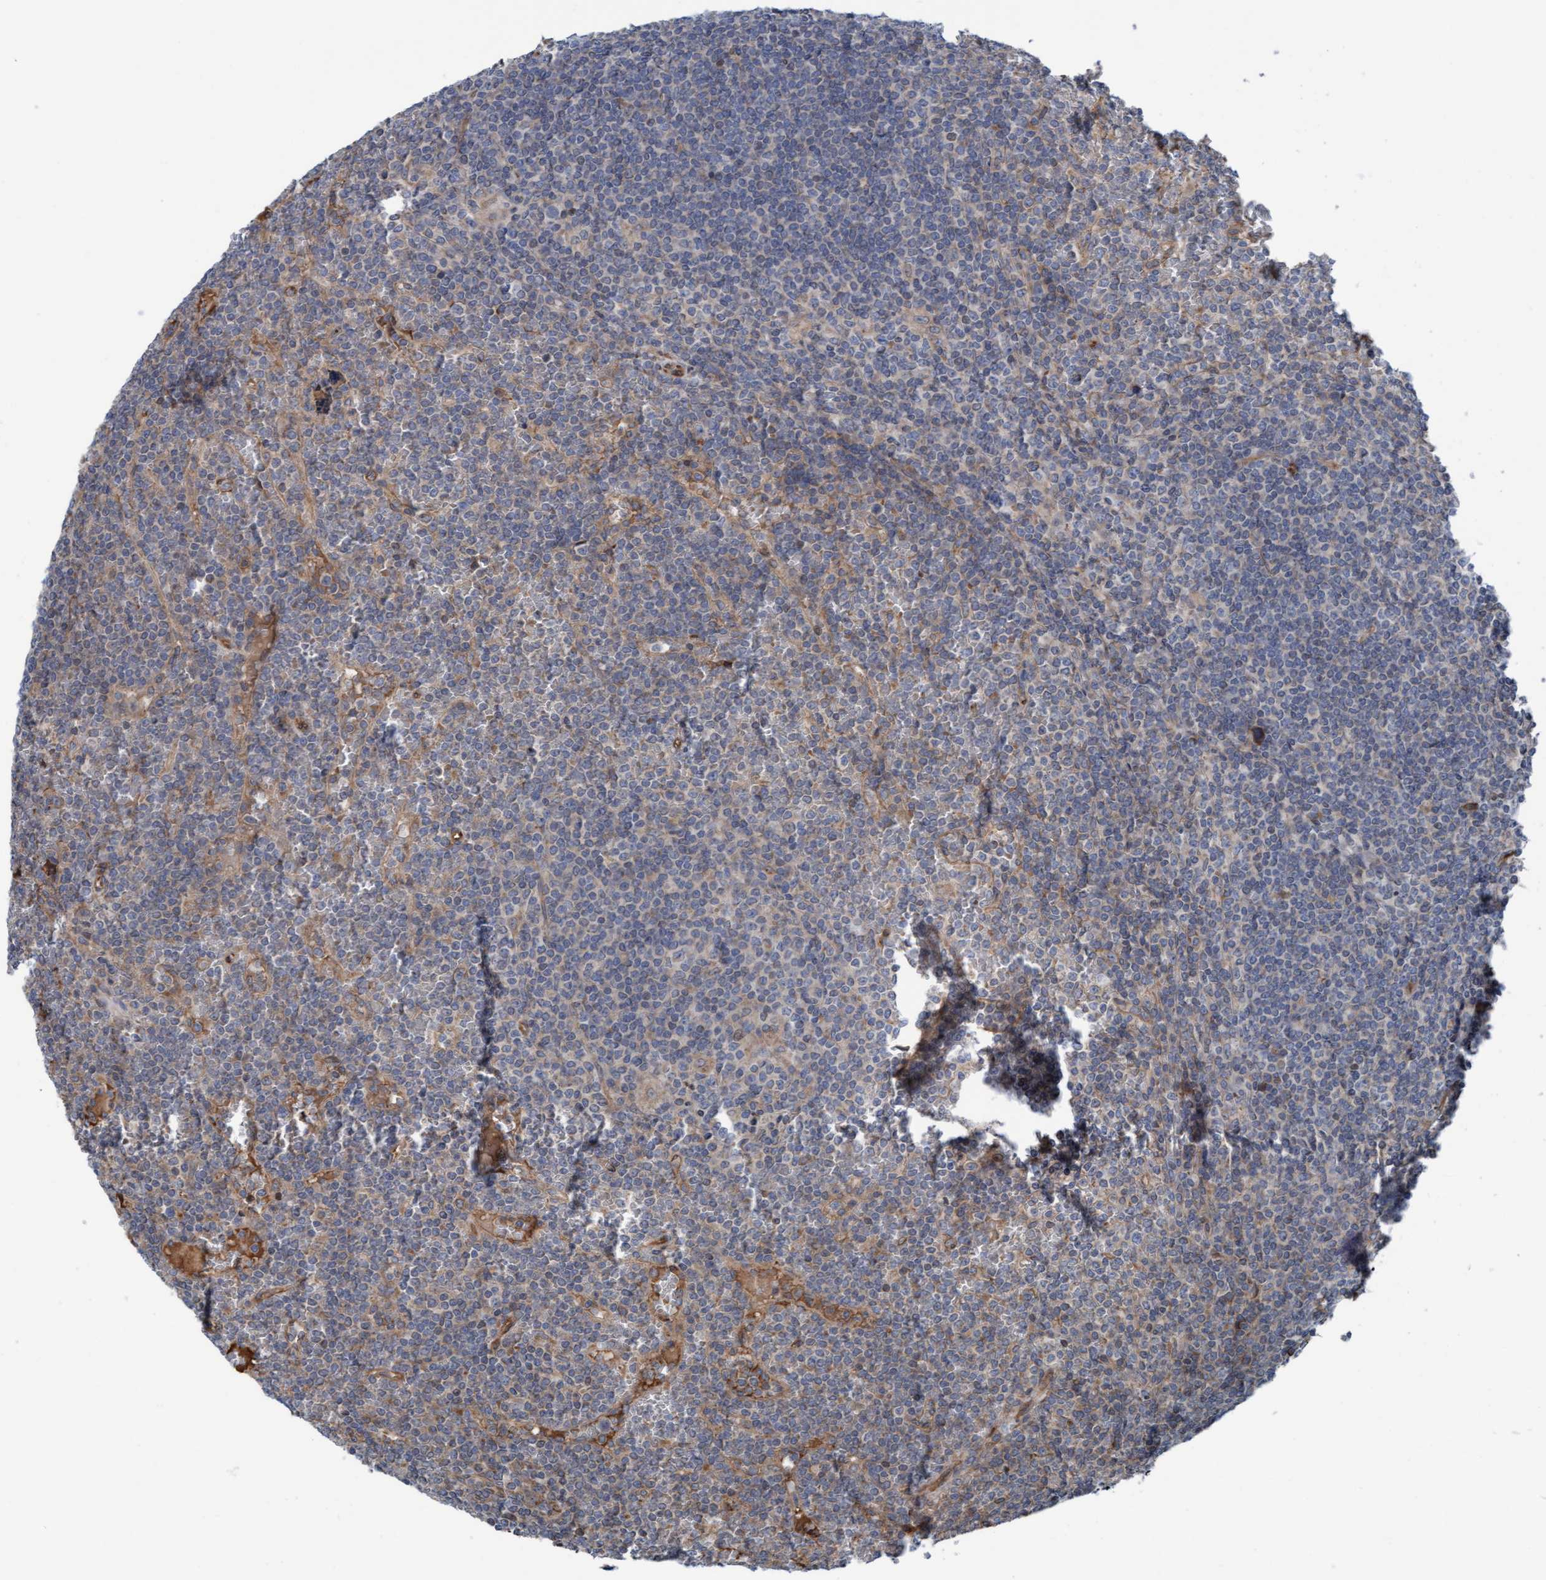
{"staining": {"intensity": "negative", "quantity": "none", "location": "none"}, "tissue": "lymphoma", "cell_type": "Tumor cells", "image_type": "cancer", "snomed": [{"axis": "morphology", "description": "Malignant lymphoma, non-Hodgkin's type, Low grade"}, {"axis": "topography", "description": "Spleen"}], "caption": "A high-resolution micrograph shows IHC staining of low-grade malignant lymphoma, non-Hodgkin's type, which exhibits no significant staining in tumor cells.", "gene": "RAP1GAP2", "patient": {"sex": "female", "age": 19}}